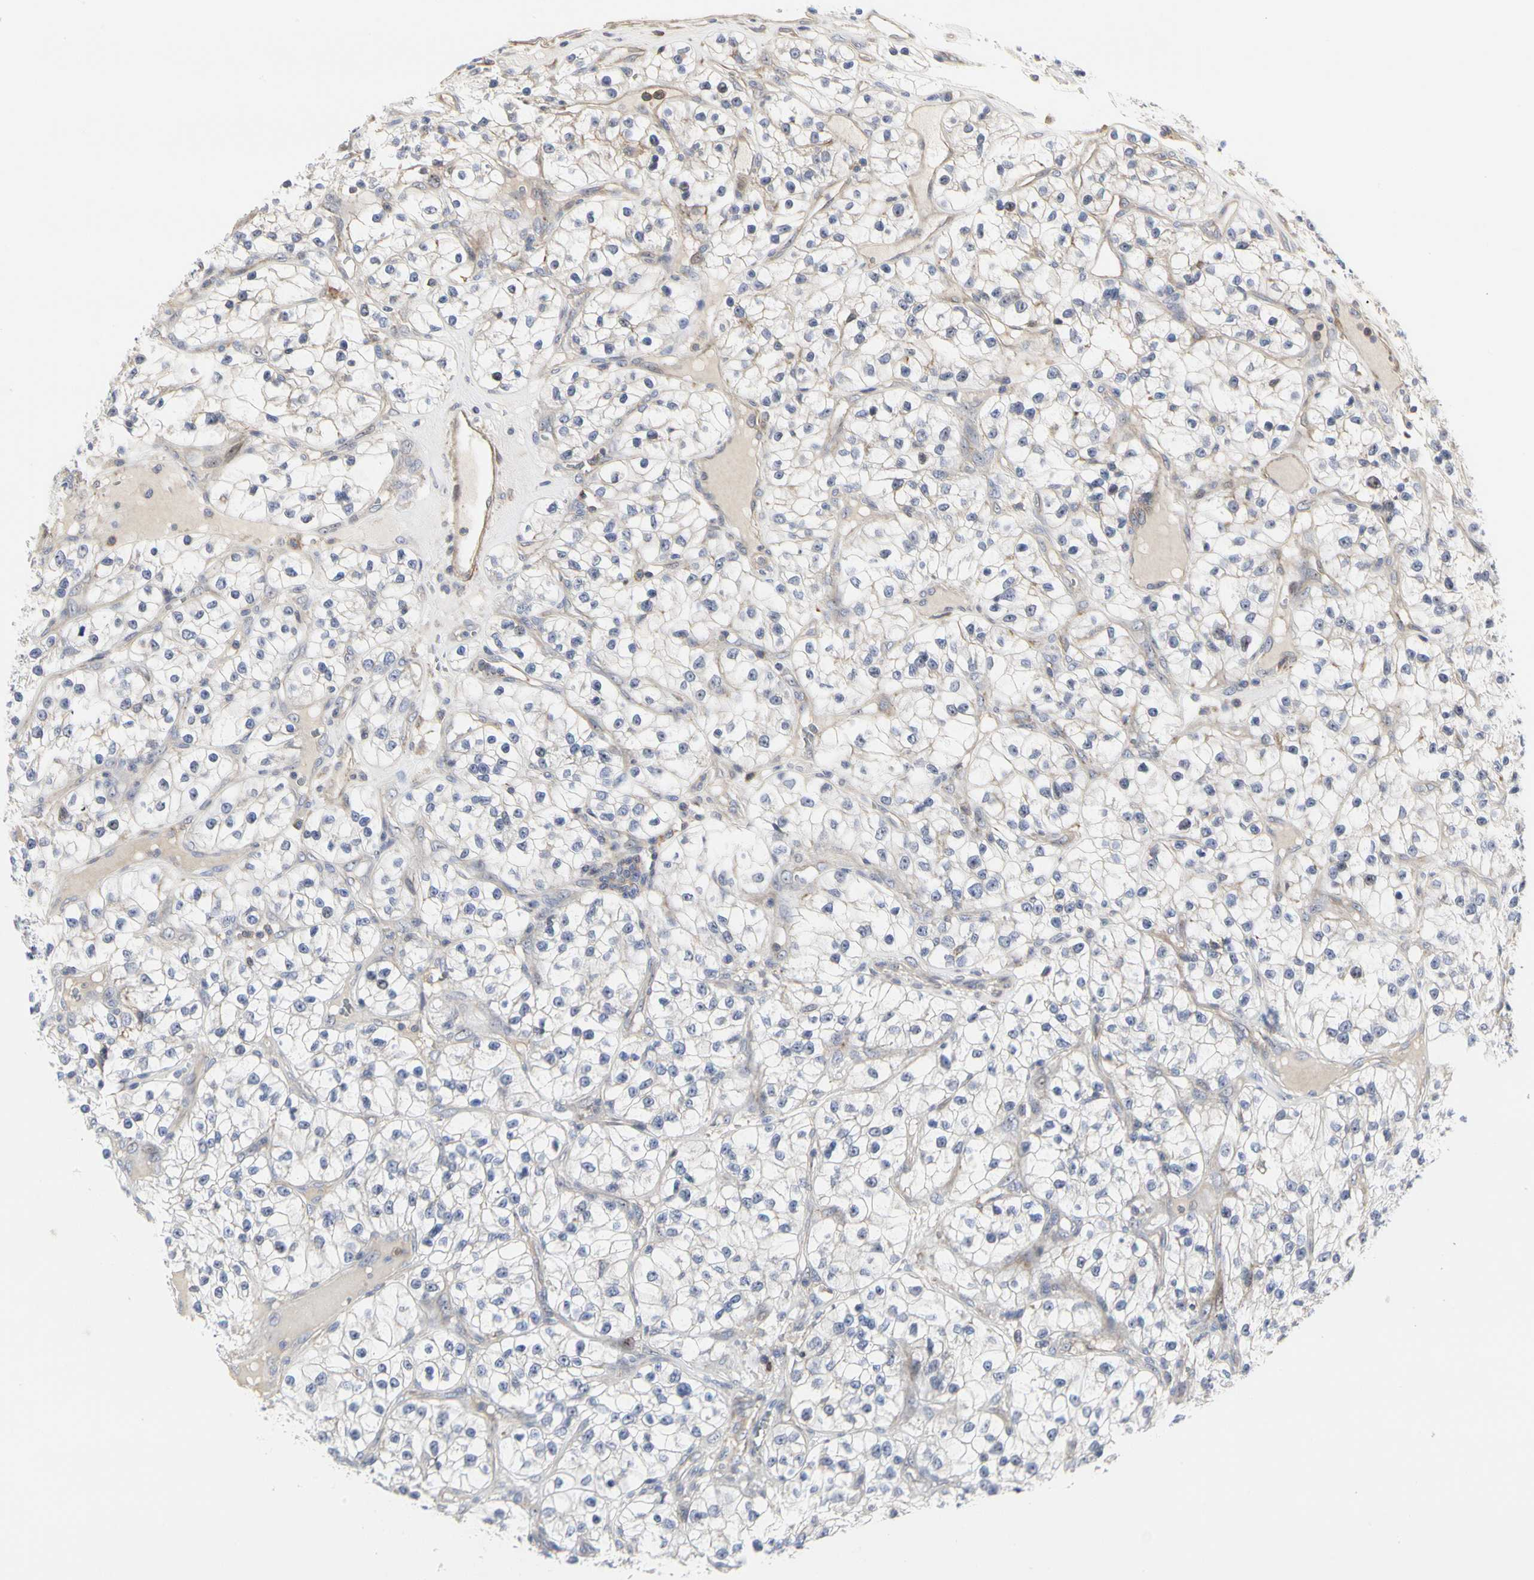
{"staining": {"intensity": "negative", "quantity": "none", "location": "none"}, "tissue": "renal cancer", "cell_type": "Tumor cells", "image_type": "cancer", "snomed": [{"axis": "morphology", "description": "Adenocarcinoma, NOS"}, {"axis": "topography", "description": "Kidney"}], "caption": "Immunohistochemical staining of human renal cancer (adenocarcinoma) shows no significant expression in tumor cells.", "gene": "SHANK2", "patient": {"sex": "female", "age": 57}}